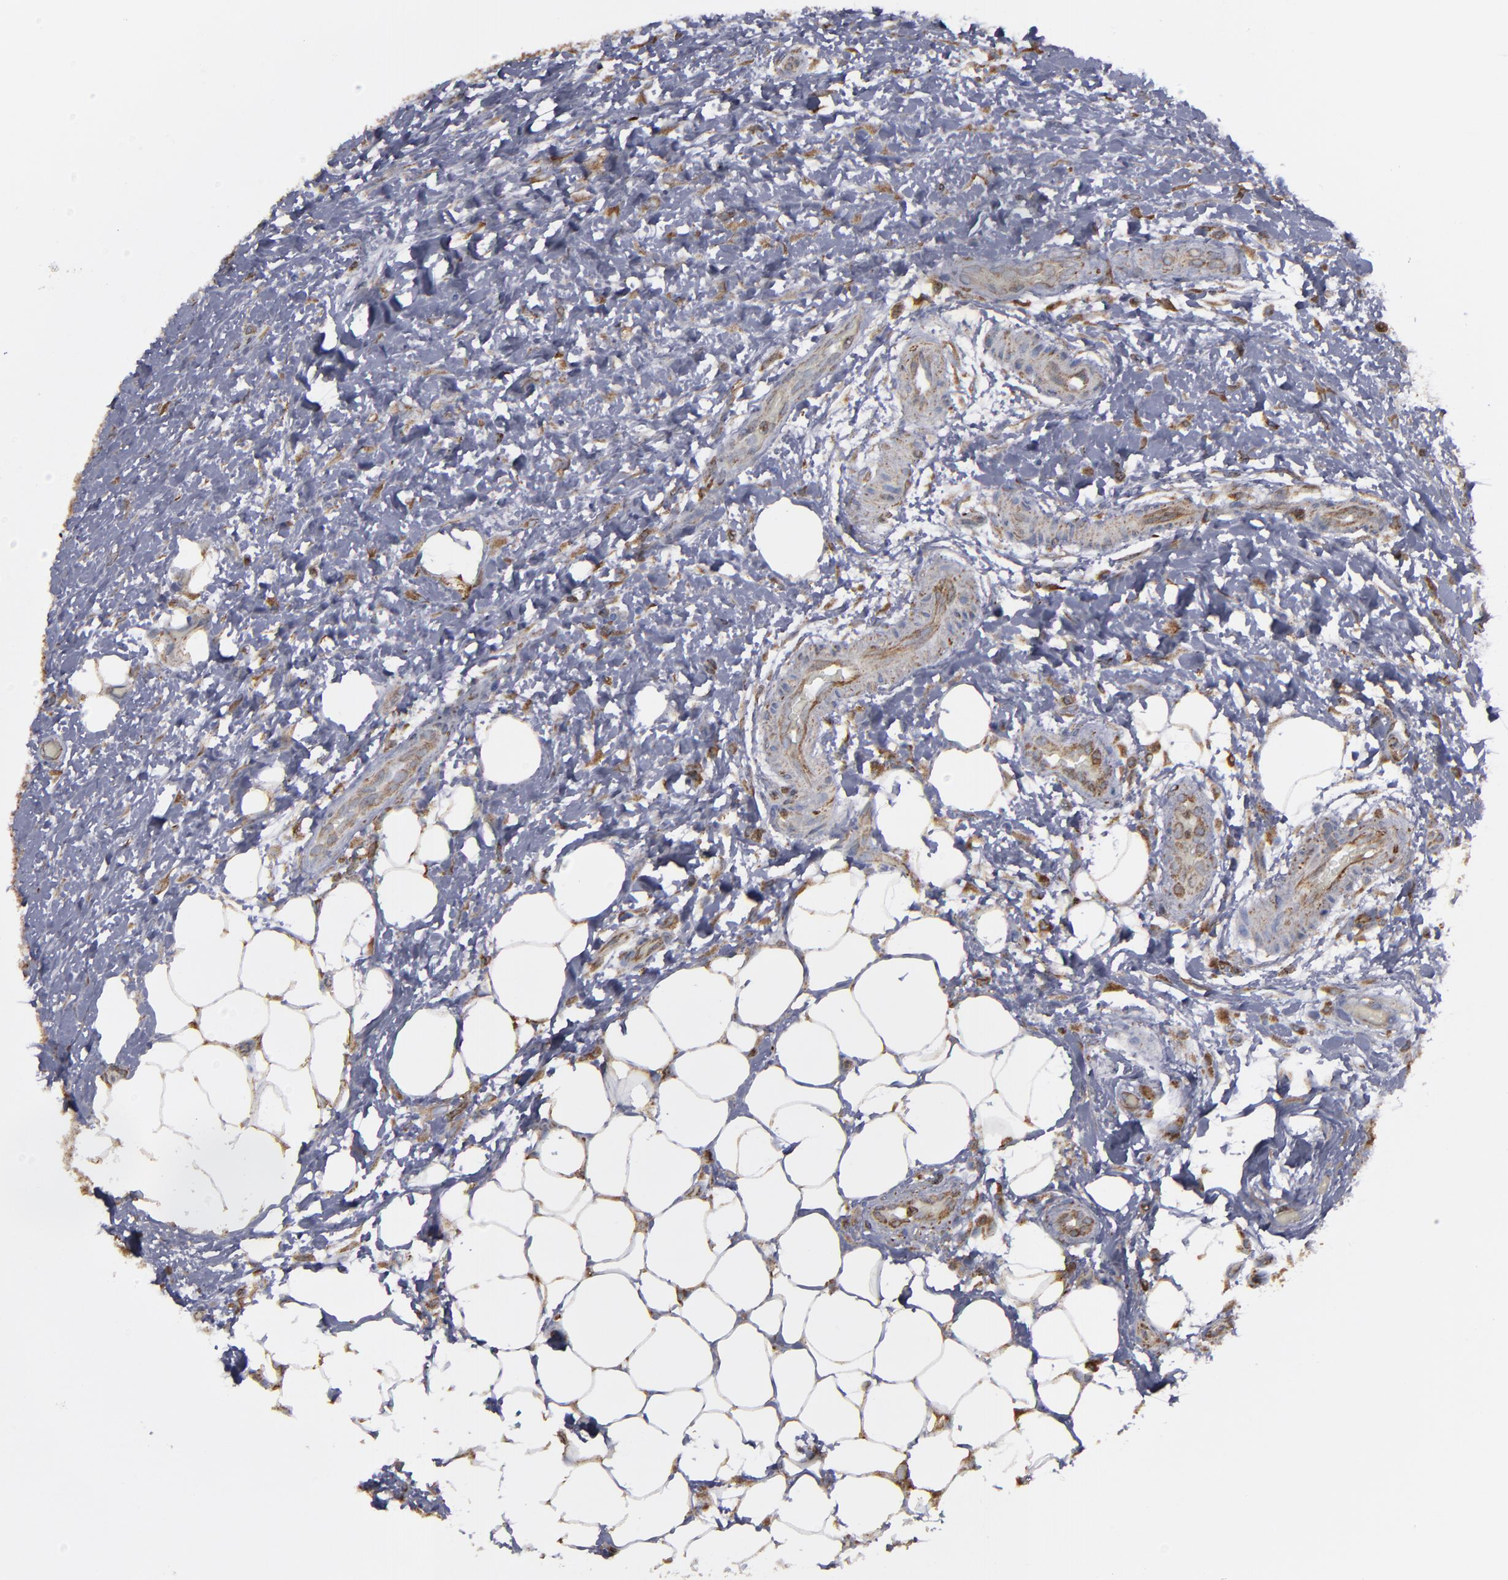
{"staining": {"intensity": "moderate", "quantity": "<25%", "location": "cytoplasmic/membranous"}, "tissue": "lymphoma", "cell_type": "Tumor cells", "image_type": "cancer", "snomed": [{"axis": "morphology", "description": "Malignant lymphoma, non-Hodgkin's type, Low grade"}, {"axis": "topography", "description": "Lymph node"}], "caption": "The immunohistochemical stain labels moderate cytoplasmic/membranous positivity in tumor cells of lymphoma tissue. (DAB (3,3'-diaminobenzidine) IHC with brightfield microscopy, high magnification).", "gene": "ERLIN2", "patient": {"sex": "female", "age": 76}}